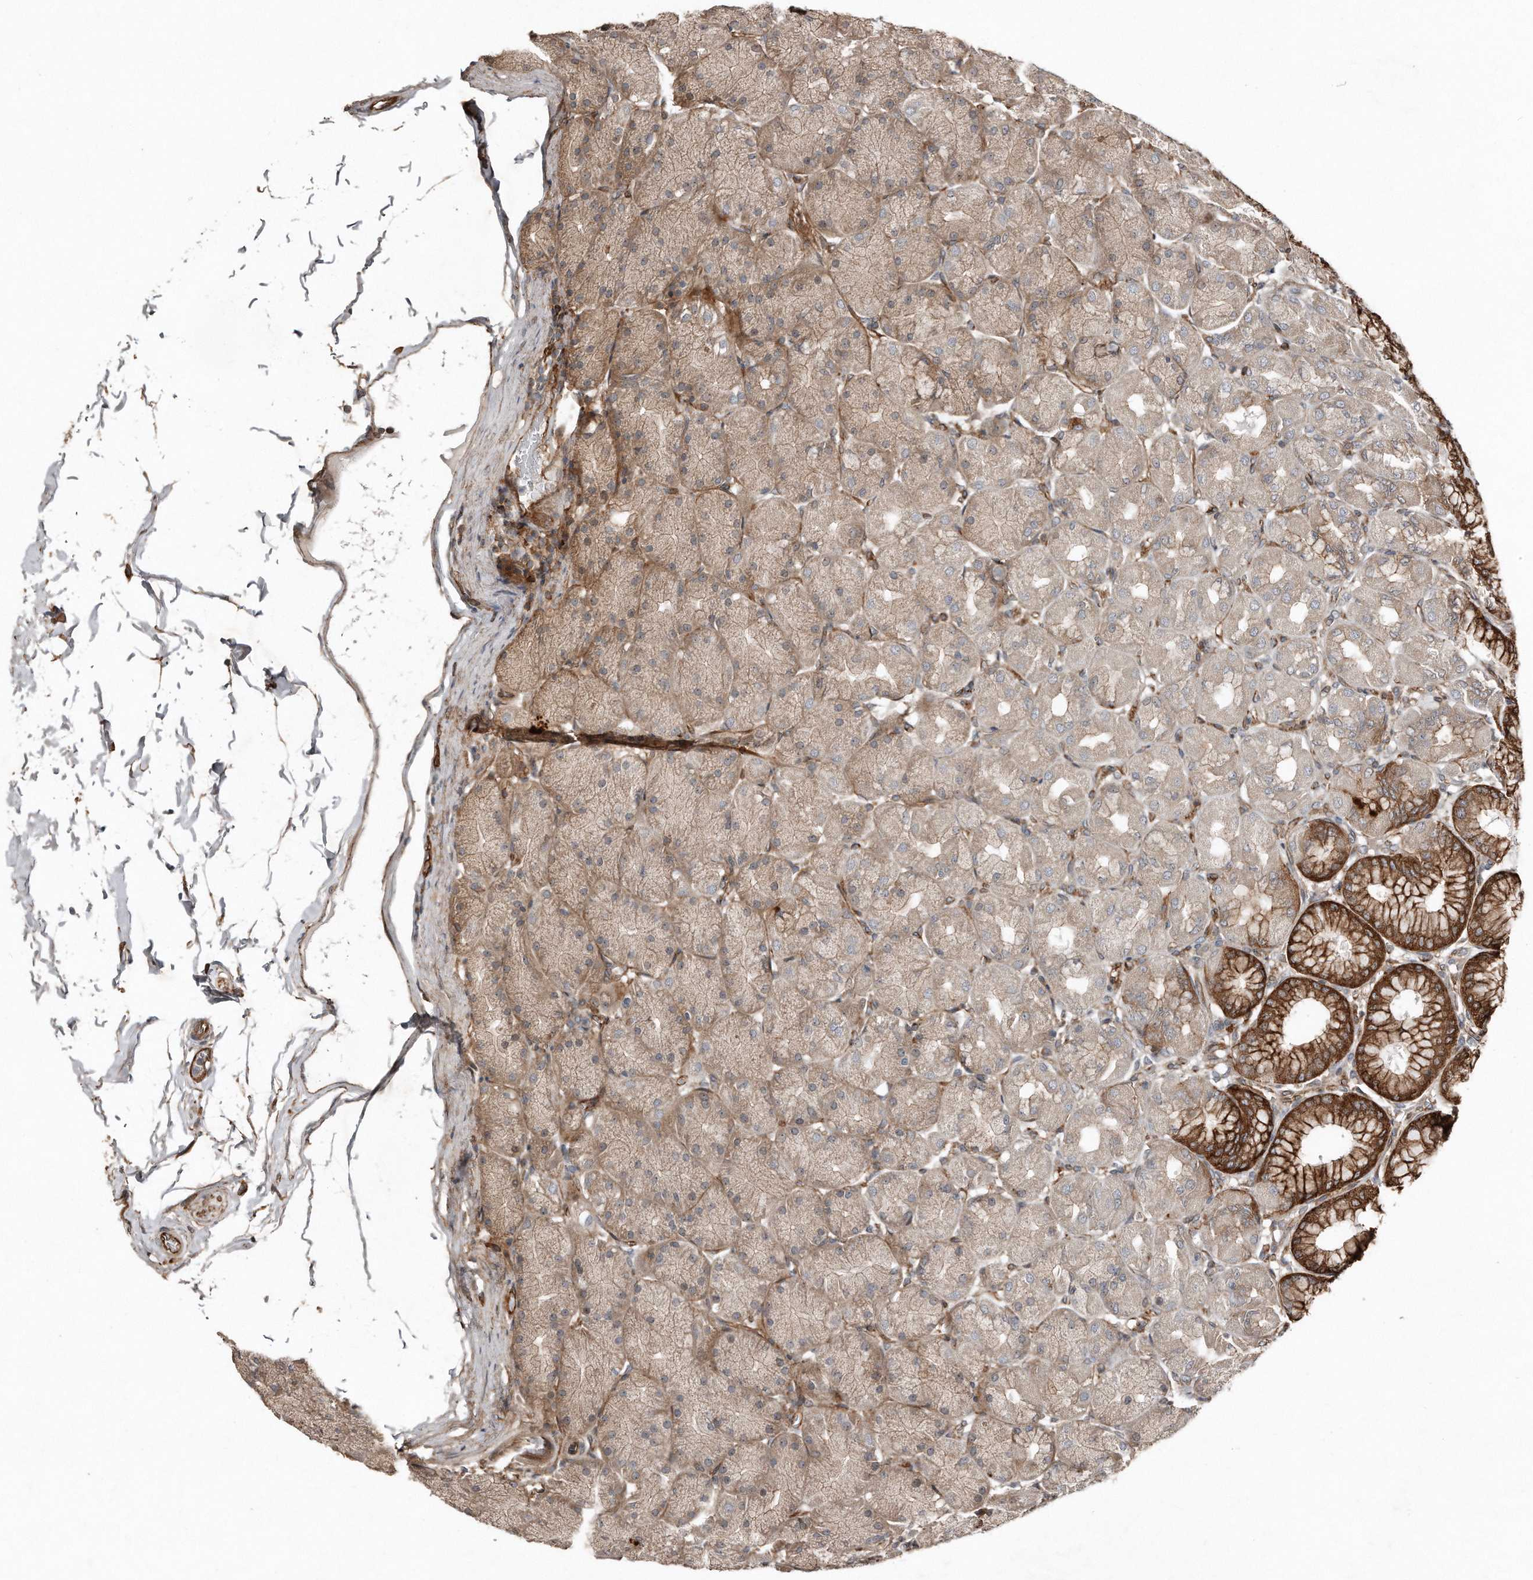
{"staining": {"intensity": "strong", "quantity": "<25%", "location": "cytoplasmic/membranous"}, "tissue": "stomach", "cell_type": "Glandular cells", "image_type": "normal", "snomed": [{"axis": "morphology", "description": "Normal tissue, NOS"}, {"axis": "topography", "description": "Stomach, upper"}], "caption": "IHC micrograph of benign stomach: human stomach stained using IHC displays medium levels of strong protein expression localized specifically in the cytoplasmic/membranous of glandular cells, appearing as a cytoplasmic/membranous brown color.", "gene": "SNAP47", "patient": {"sex": "female", "age": 56}}